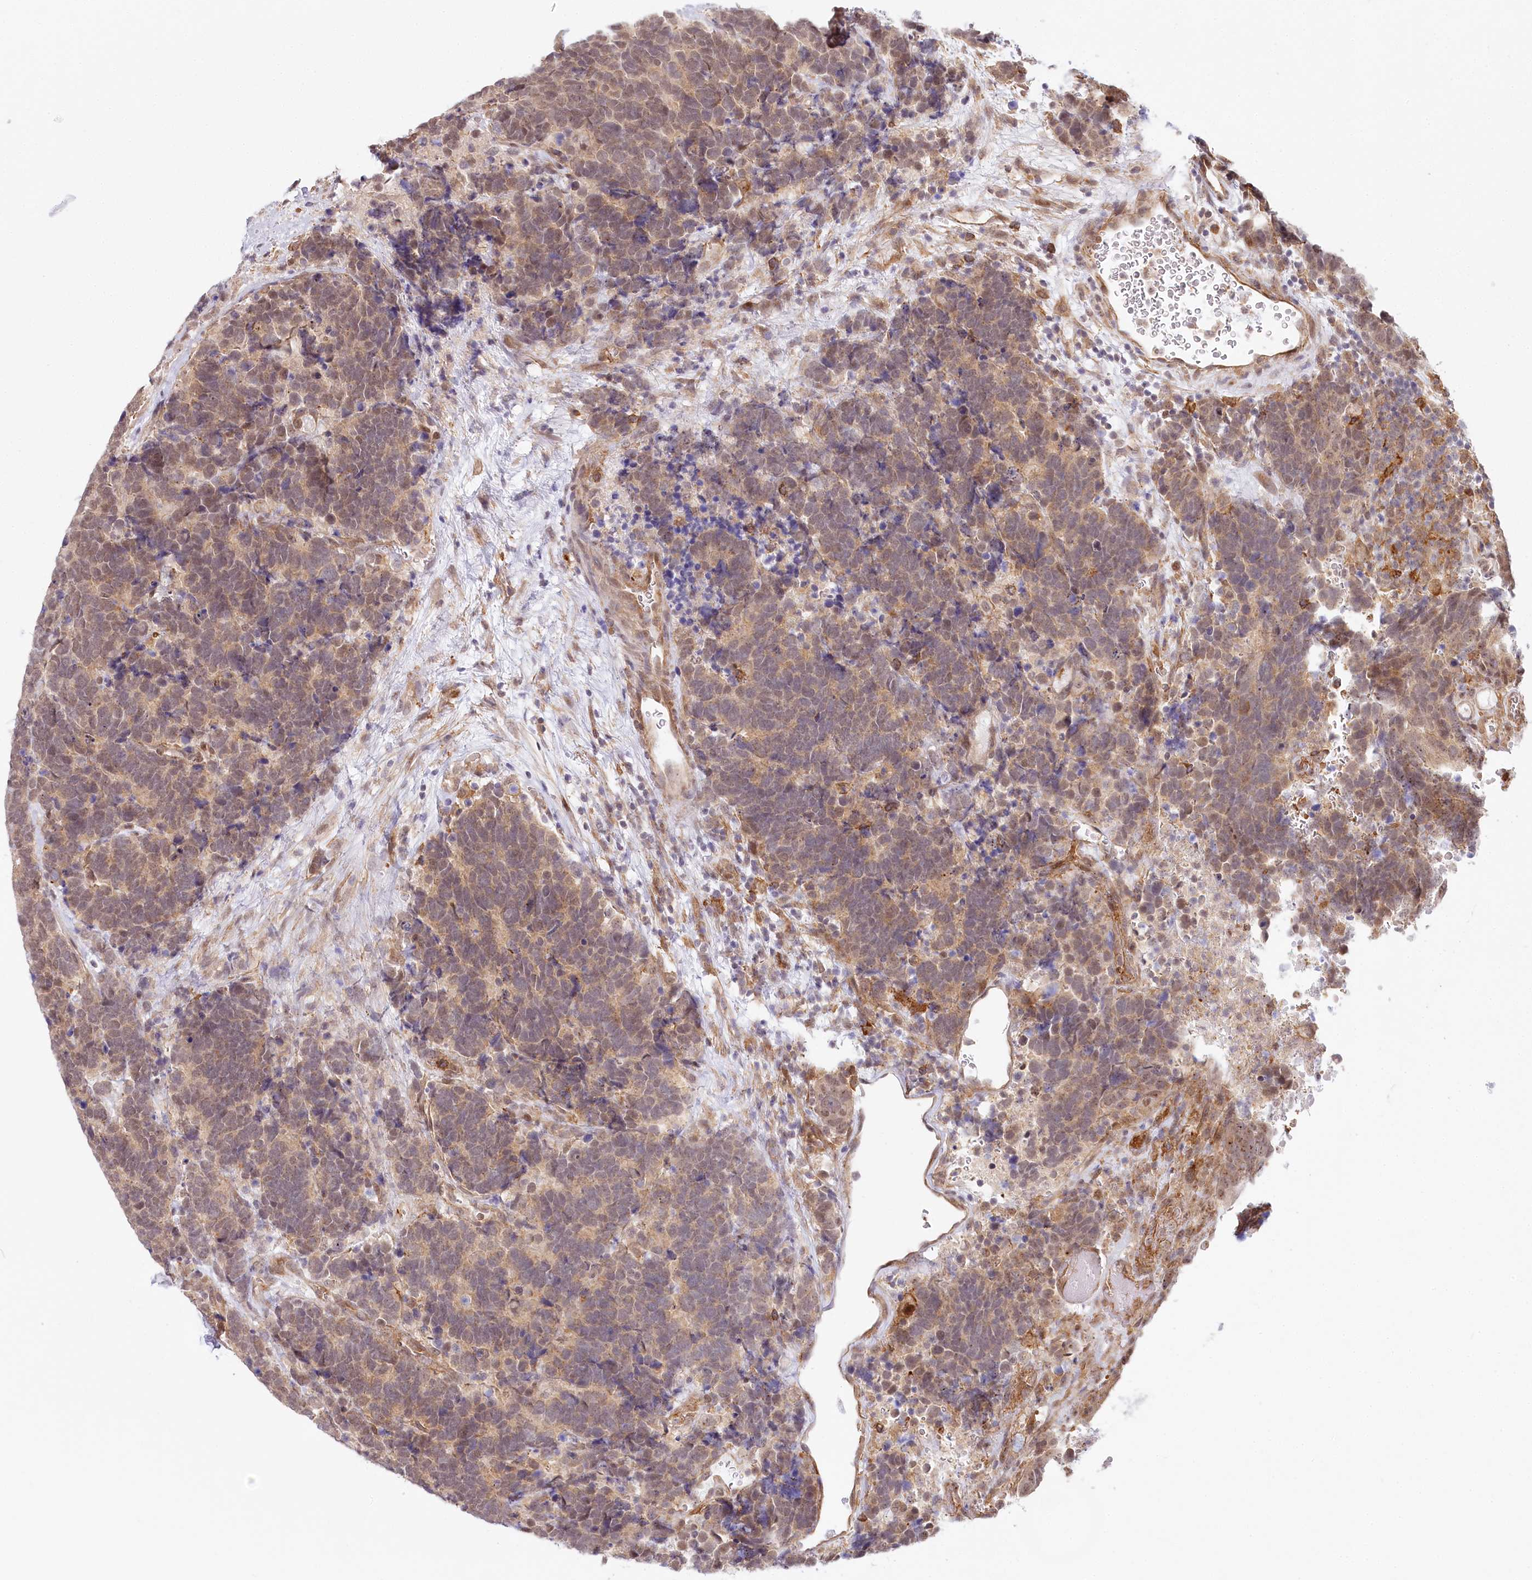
{"staining": {"intensity": "weak", "quantity": ">75%", "location": "cytoplasmic/membranous,nuclear"}, "tissue": "carcinoid", "cell_type": "Tumor cells", "image_type": "cancer", "snomed": [{"axis": "morphology", "description": "Carcinoma, NOS"}, {"axis": "morphology", "description": "Carcinoid, malignant, NOS"}, {"axis": "topography", "description": "Urinary bladder"}], "caption": "Carcinoid tissue shows weak cytoplasmic/membranous and nuclear staining in about >75% of tumor cells", "gene": "TUBGCP2", "patient": {"sex": "male", "age": 57}}